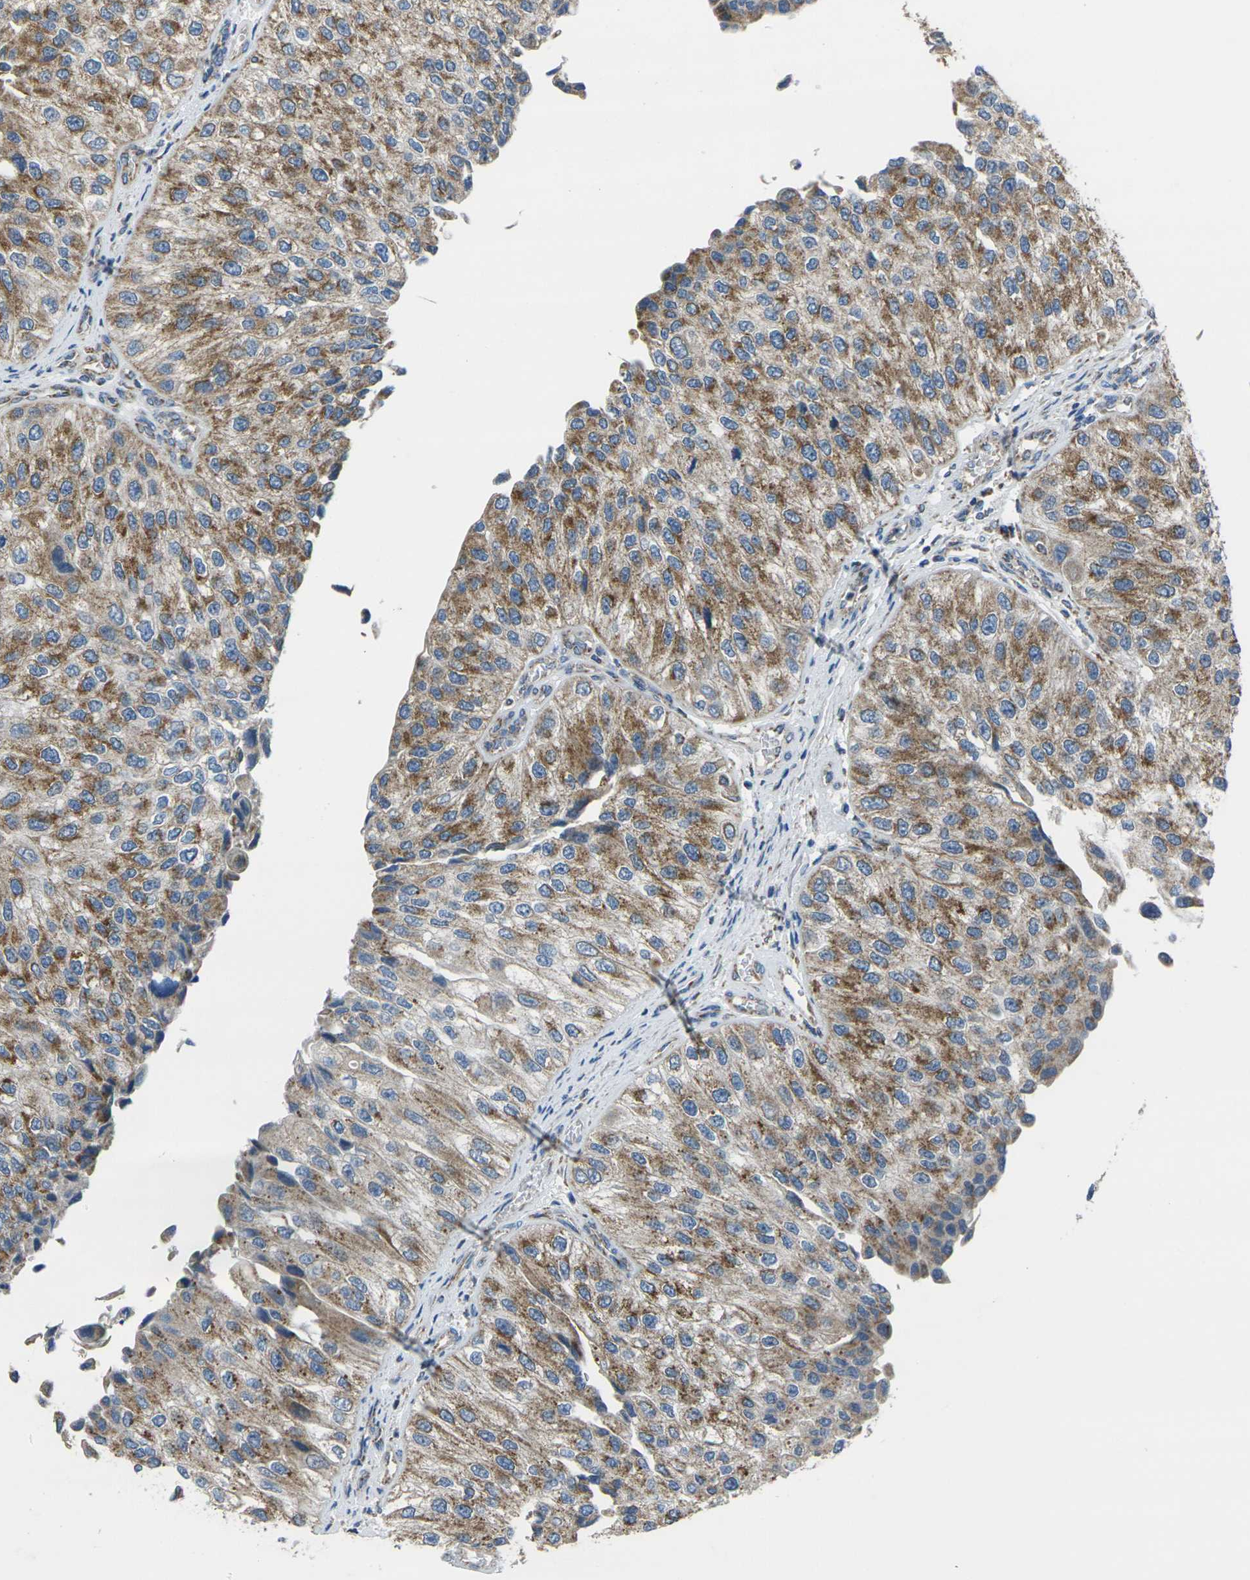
{"staining": {"intensity": "moderate", "quantity": ">75%", "location": "cytoplasmic/membranous"}, "tissue": "urothelial cancer", "cell_type": "Tumor cells", "image_type": "cancer", "snomed": [{"axis": "morphology", "description": "Urothelial carcinoma, High grade"}, {"axis": "topography", "description": "Kidney"}, {"axis": "topography", "description": "Urinary bladder"}], "caption": "Moderate cytoplasmic/membranous positivity for a protein is appreciated in about >75% of tumor cells of high-grade urothelial carcinoma using immunohistochemistry (IHC).", "gene": "TMEM120B", "patient": {"sex": "male", "age": 77}}